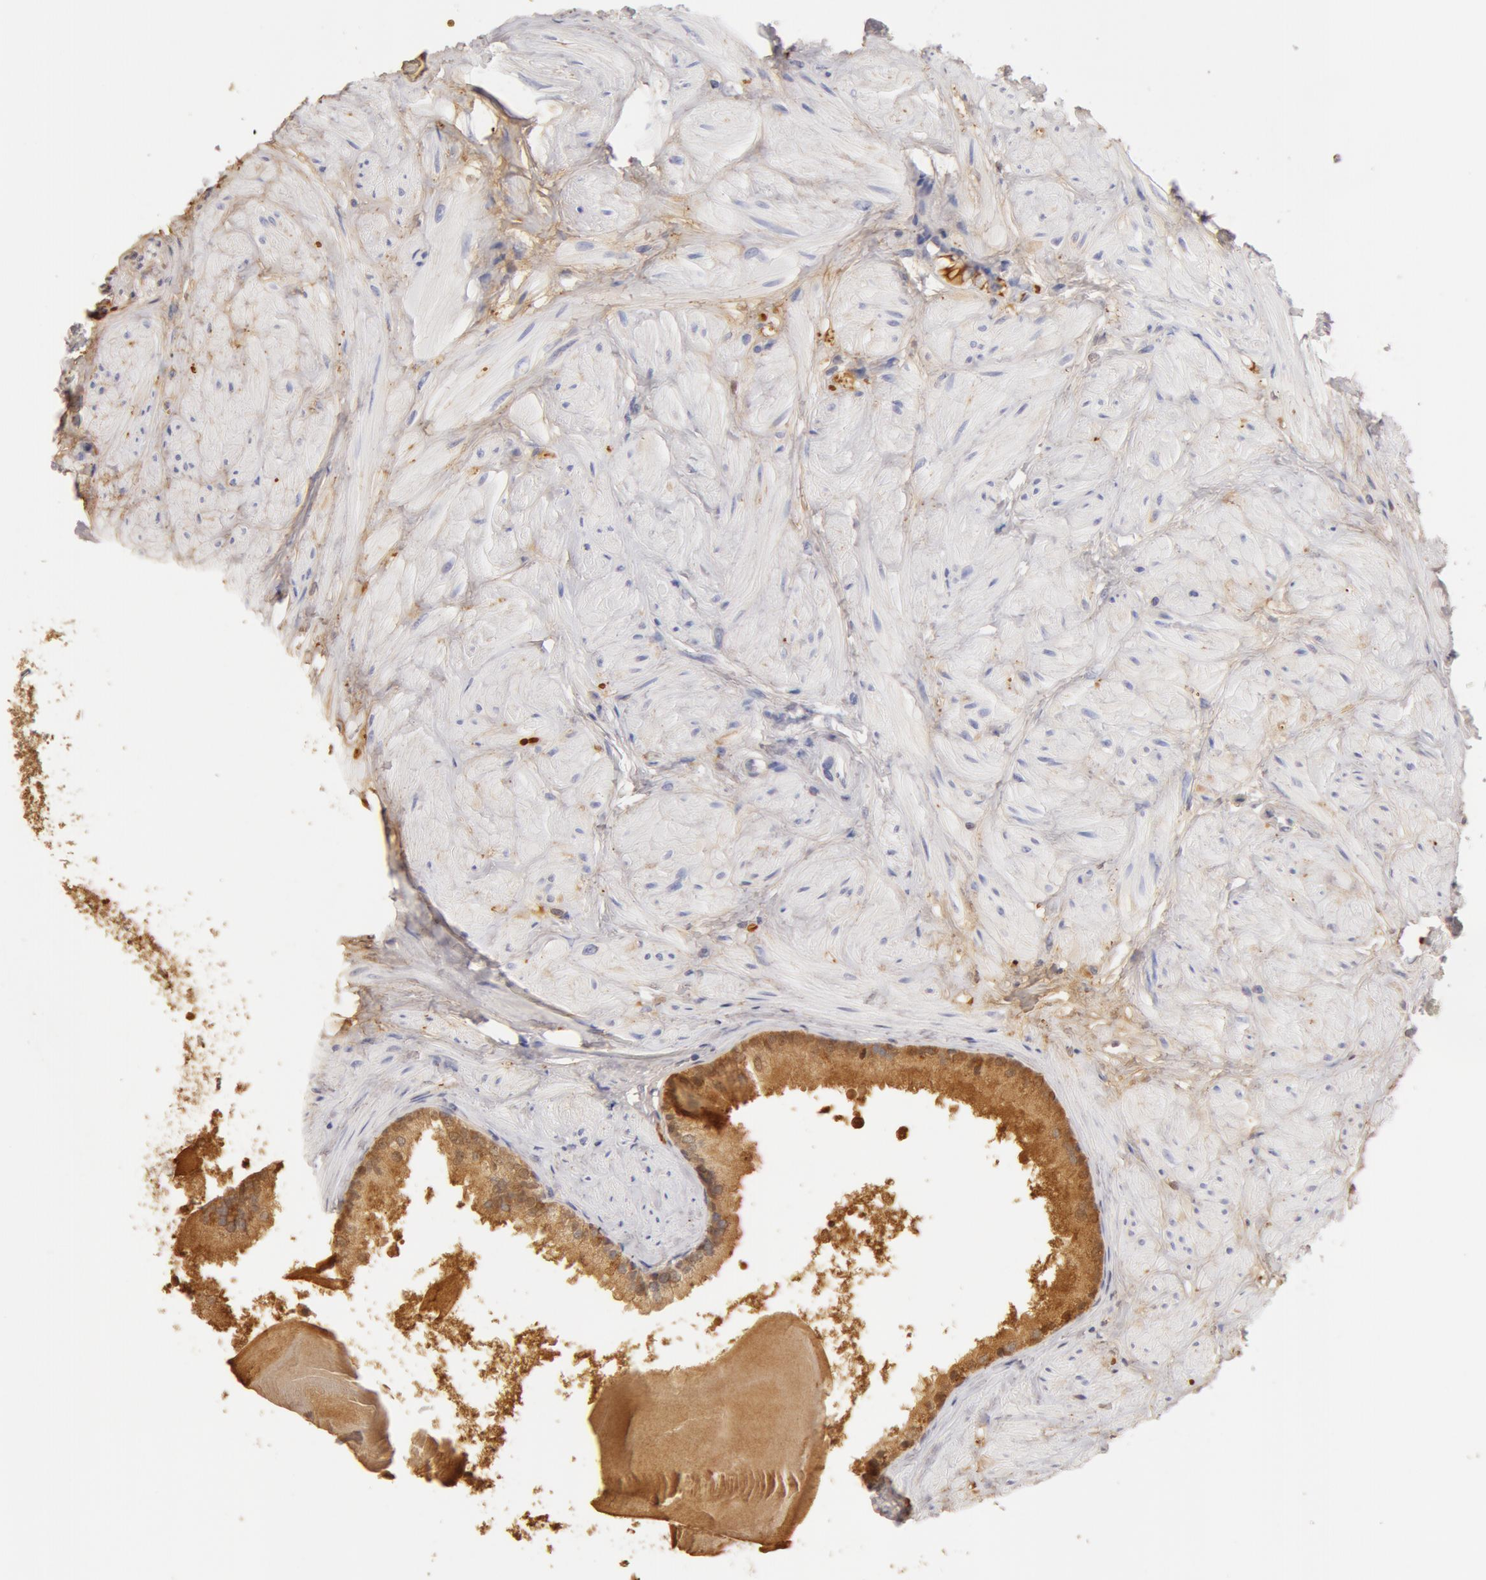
{"staining": {"intensity": "moderate", "quantity": ">75%", "location": "cytoplasmic/membranous"}, "tissue": "prostate", "cell_type": "Glandular cells", "image_type": "normal", "snomed": [{"axis": "morphology", "description": "Normal tissue, NOS"}, {"axis": "topography", "description": "Prostate"}], "caption": "Immunohistochemistry photomicrograph of normal prostate: prostate stained using immunohistochemistry (IHC) displays medium levels of moderate protein expression localized specifically in the cytoplasmic/membranous of glandular cells, appearing as a cytoplasmic/membranous brown color.", "gene": "TF", "patient": {"sex": "male", "age": 65}}